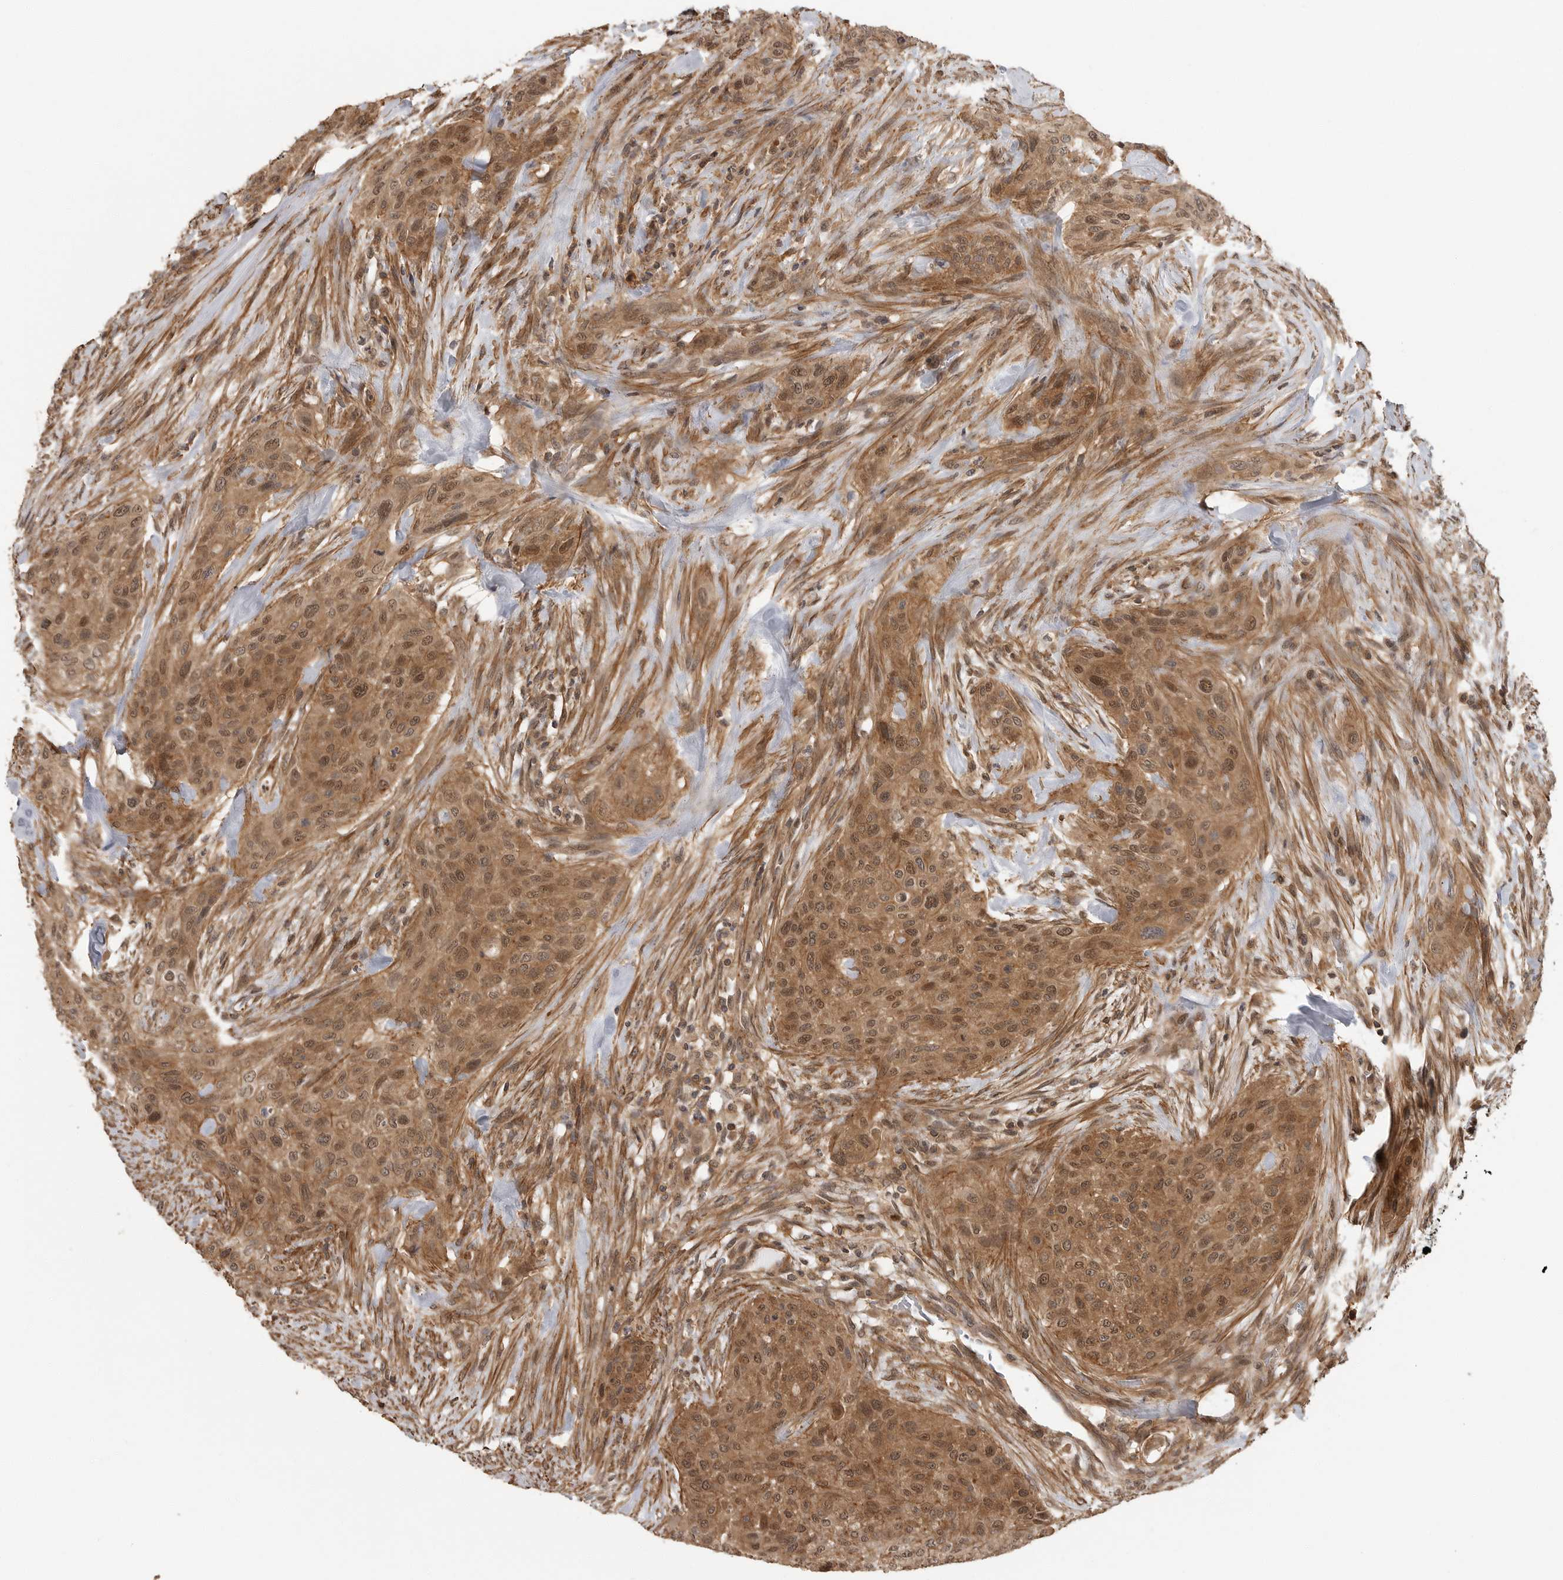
{"staining": {"intensity": "moderate", "quantity": ">75%", "location": "cytoplasmic/membranous,nuclear"}, "tissue": "urothelial cancer", "cell_type": "Tumor cells", "image_type": "cancer", "snomed": [{"axis": "morphology", "description": "Urothelial carcinoma, High grade"}, {"axis": "topography", "description": "Urinary bladder"}], "caption": "A high-resolution image shows IHC staining of high-grade urothelial carcinoma, which shows moderate cytoplasmic/membranous and nuclear positivity in about >75% of tumor cells.", "gene": "ERN1", "patient": {"sex": "male", "age": 35}}